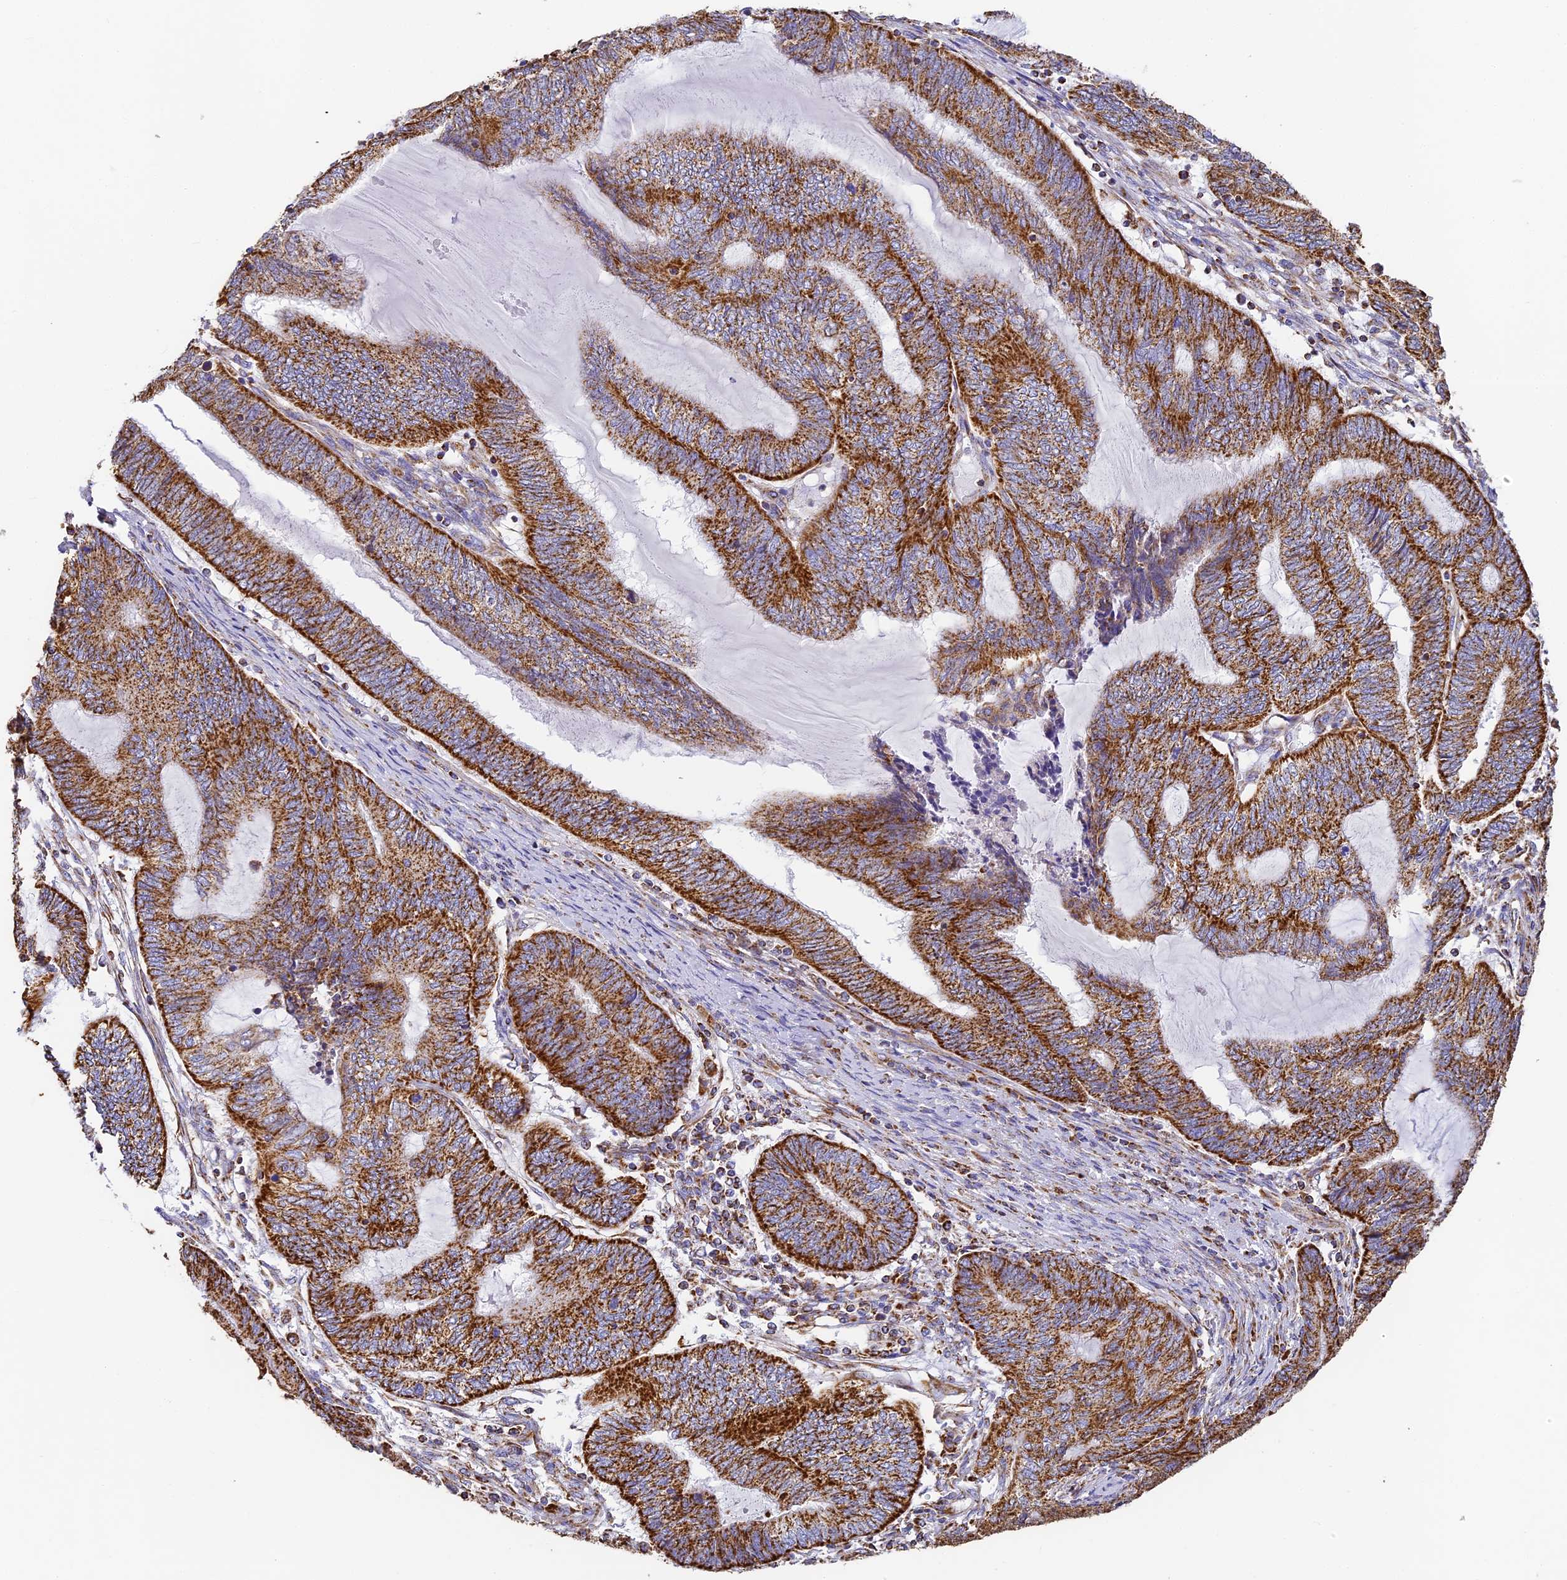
{"staining": {"intensity": "strong", "quantity": ">75%", "location": "cytoplasmic/membranous"}, "tissue": "endometrial cancer", "cell_type": "Tumor cells", "image_type": "cancer", "snomed": [{"axis": "morphology", "description": "Adenocarcinoma, NOS"}, {"axis": "topography", "description": "Uterus"}, {"axis": "topography", "description": "Endometrium"}], "caption": "The micrograph shows staining of endometrial cancer (adenocarcinoma), revealing strong cytoplasmic/membranous protein staining (brown color) within tumor cells.", "gene": "COX6C", "patient": {"sex": "female", "age": 70}}